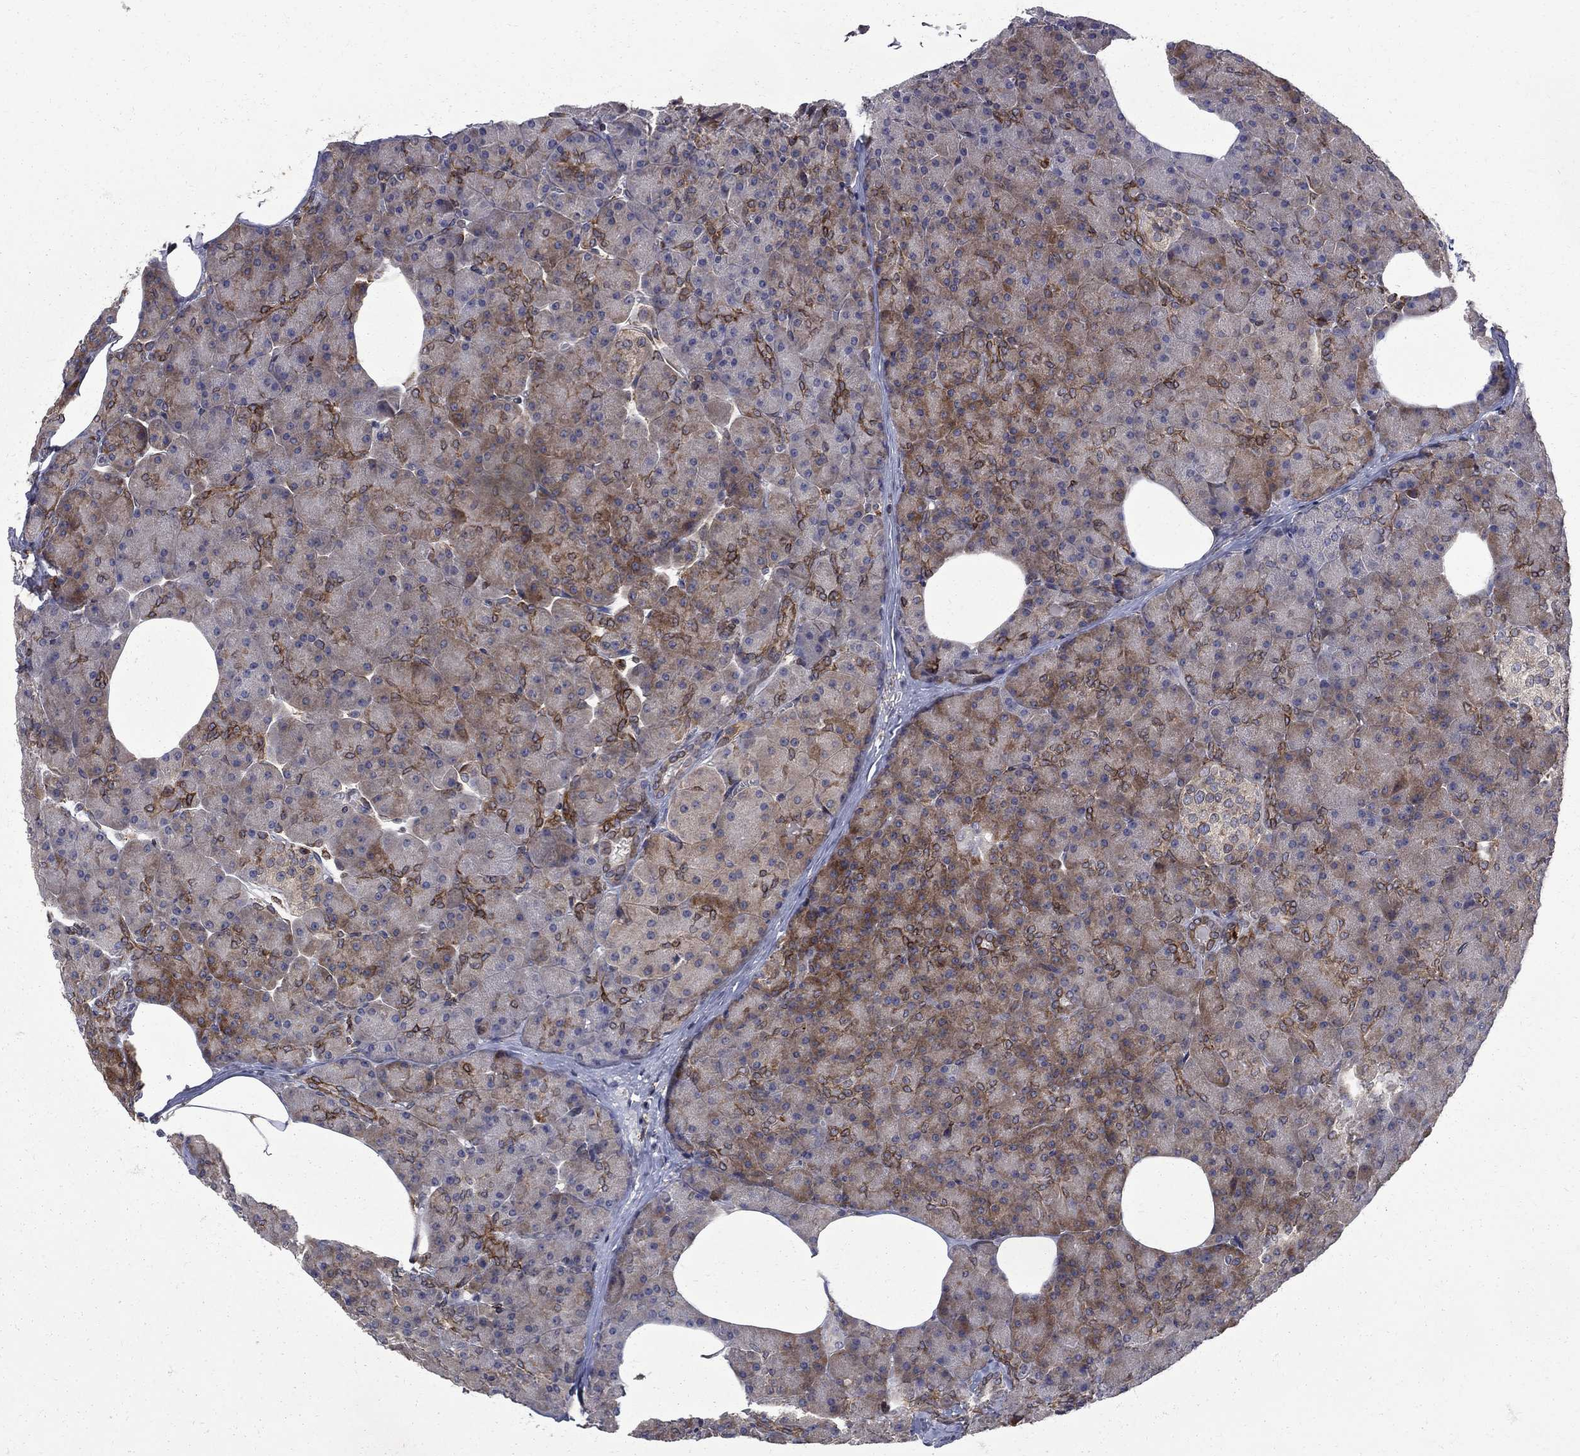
{"staining": {"intensity": "moderate", "quantity": "<25%", "location": "cytoplasmic/membranous,nuclear"}, "tissue": "pancreas", "cell_type": "Exocrine glandular cells", "image_type": "normal", "snomed": [{"axis": "morphology", "description": "Normal tissue, NOS"}, {"axis": "topography", "description": "Pancreas"}], "caption": "Benign pancreas demonstrates moderate cytoplasmic/membranous,nuclear expression in approximately <25% of exocrine glandular cells, visualized by immunohistochemistry. (Brightfield microscopy of DAB IHC at high magnification).", "gene": "CAB39L", "patient": {"sex": "female", "age": 45}}